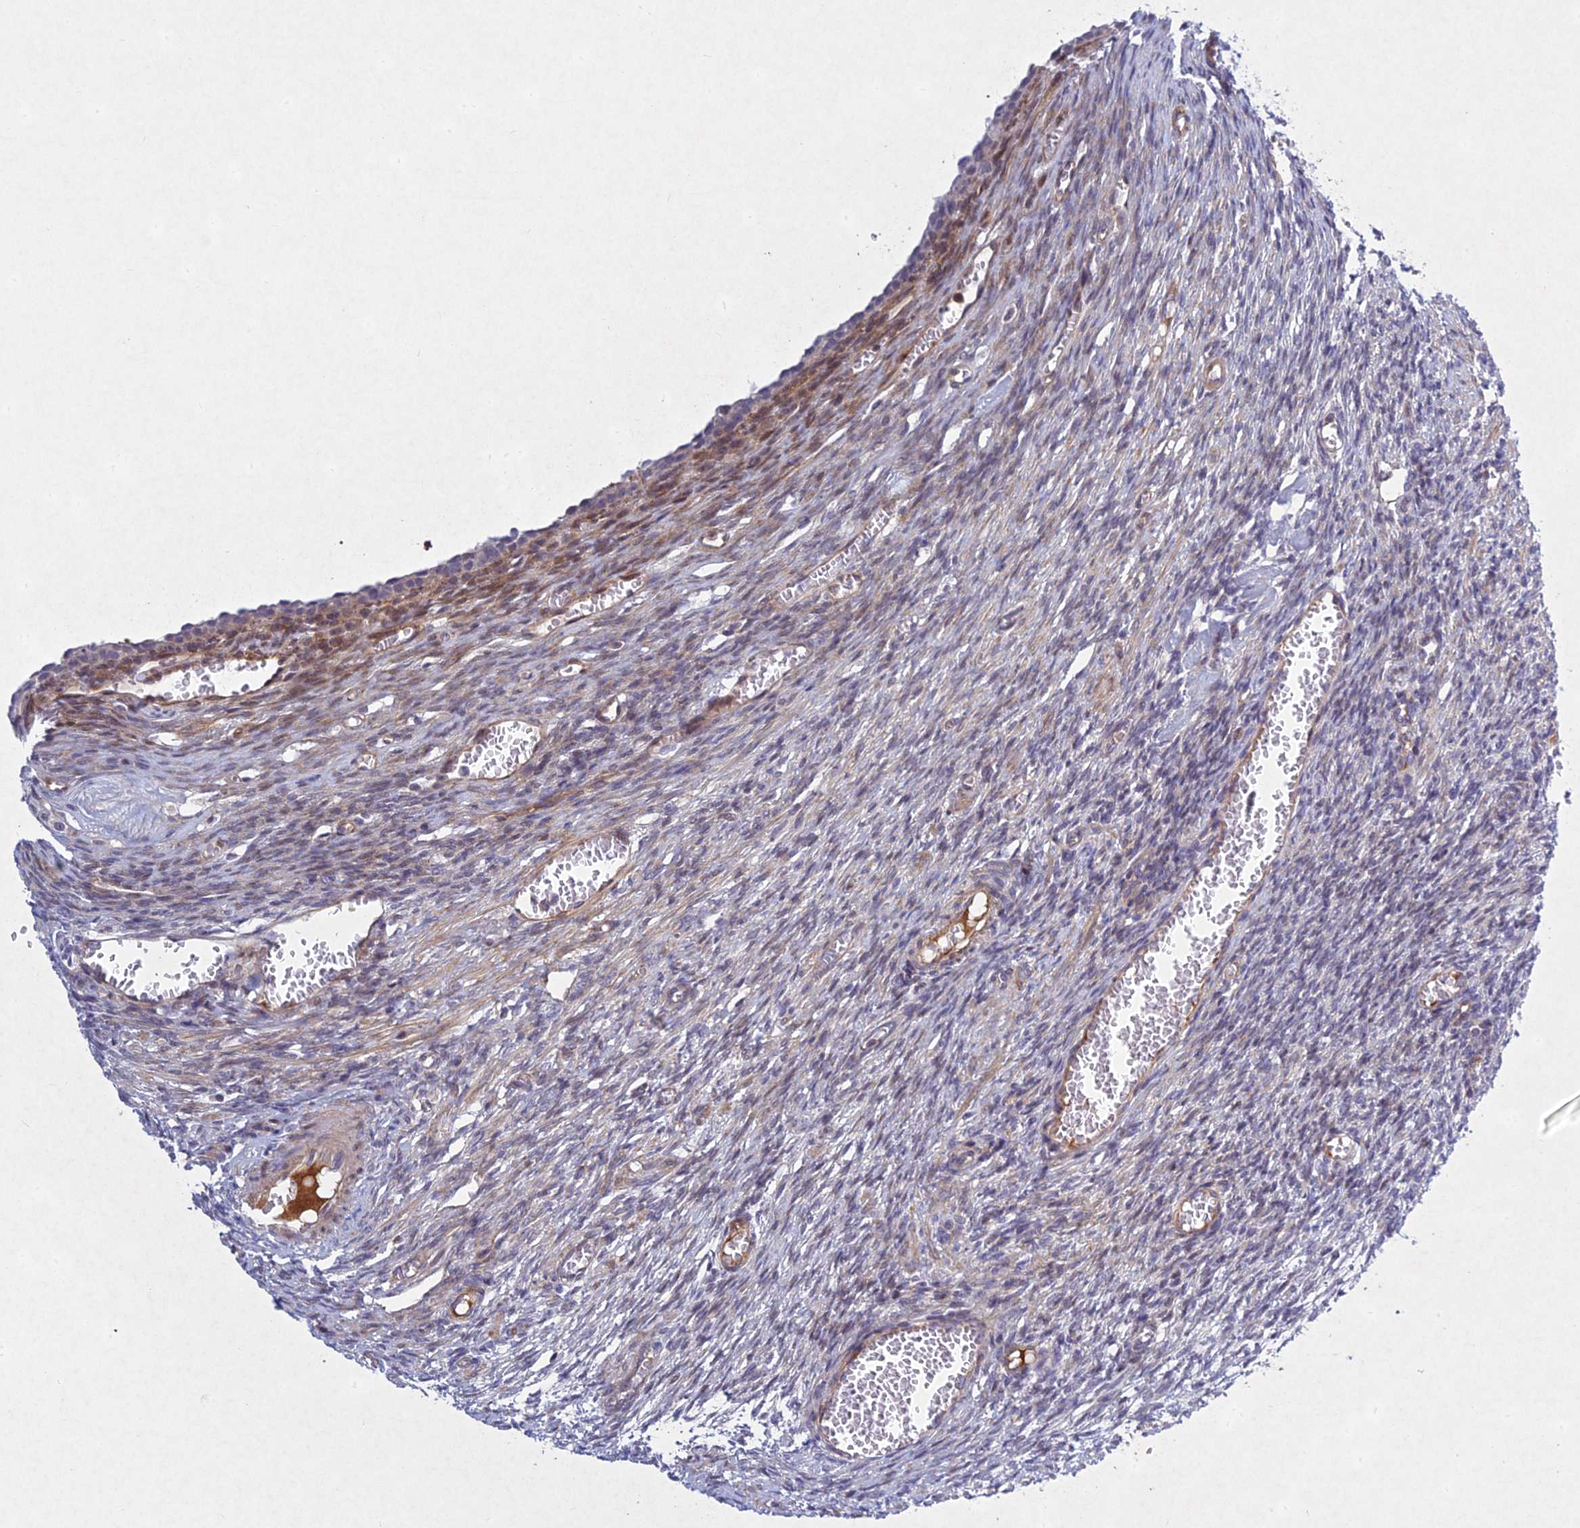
{"staining": {"intensity": "negative", "quantity": "none", "location": "none"}, "tissue": "ovary", "cell_type": "Ovarian stroma cells", "image_type": "normal", "snomed": [{"axis": "morphology", "description": "Normal tissue, NOS"}, {"axis": "topography", "description": "Ovary"}], "caption": "IHC histopathology image of unremarkable ovary stained for a protein (brown), which exhibits no positivity in ovarian stroma cells.", "gene": "PTHLH", "patient": {"sex": "female", "age": 27}}